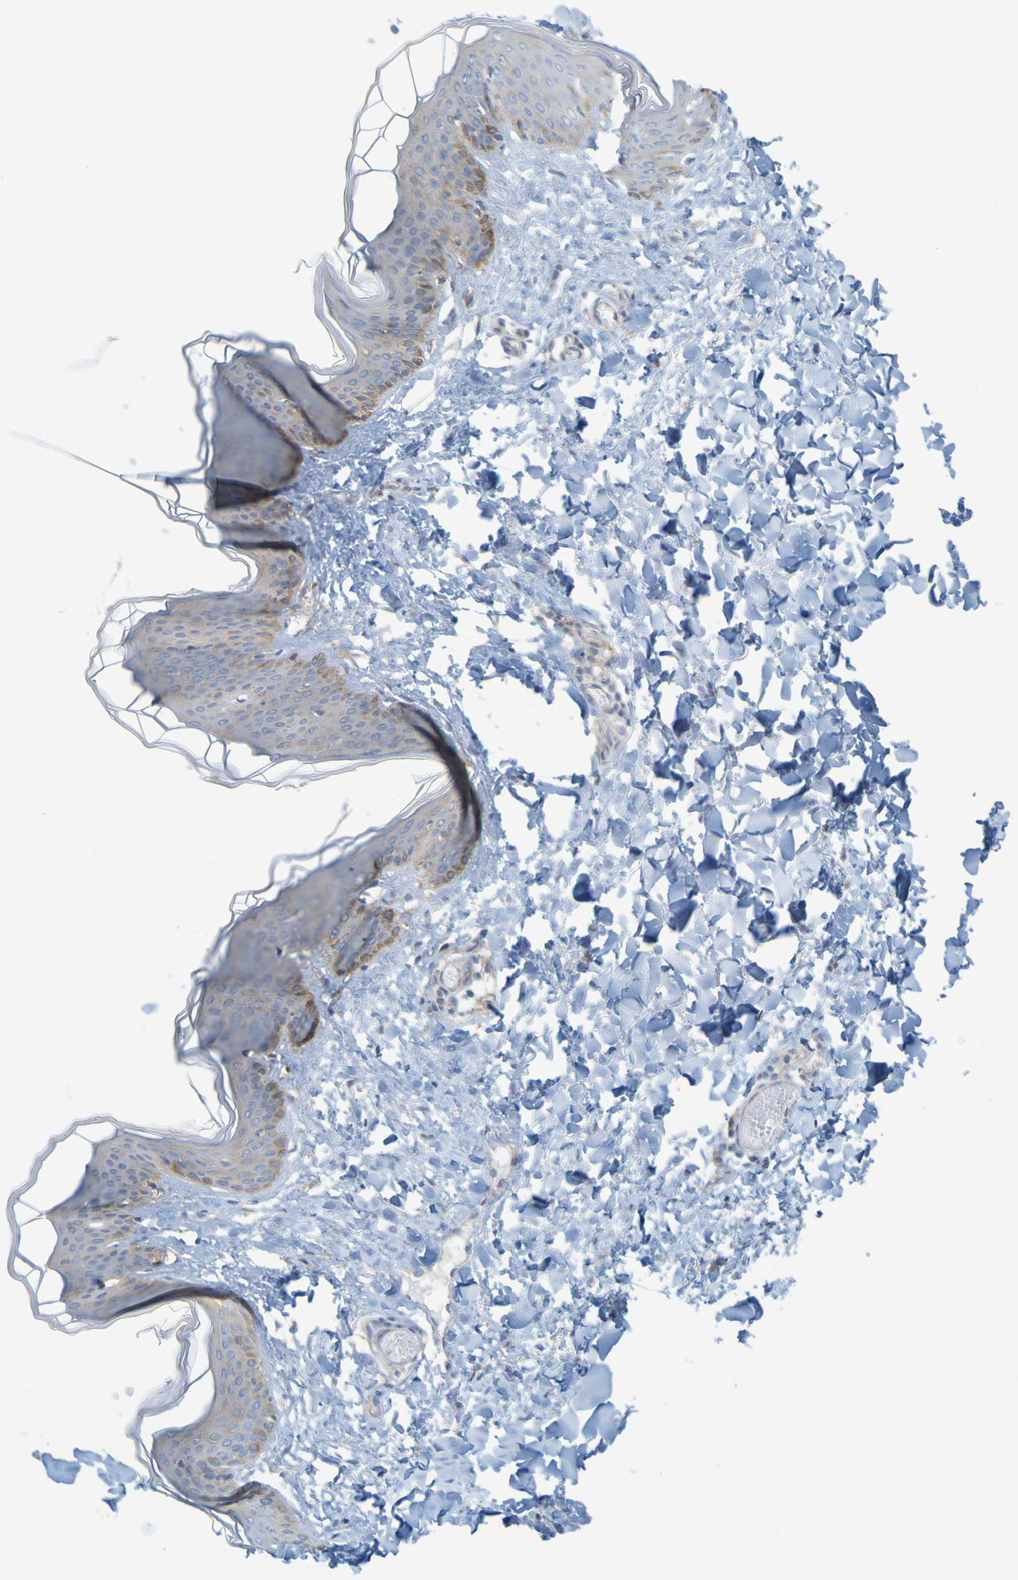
{"staining": {"intensity": "negative", "quantity": "none", "location": "none"}, "tissue": "skin", "cell_type": "Fibroblasts", "image_type": "normal", "snomed": [{"axis": "morphology", "description": "Normal tissue, NOS"}, {"axis": "topography", "description": "Skin"}], "caption": "Human skin stained for a protein using IHC exhibits no expression in fibroblasts.", "gene": "APPL1", "patient": {"sex": "female", "age": 17}}